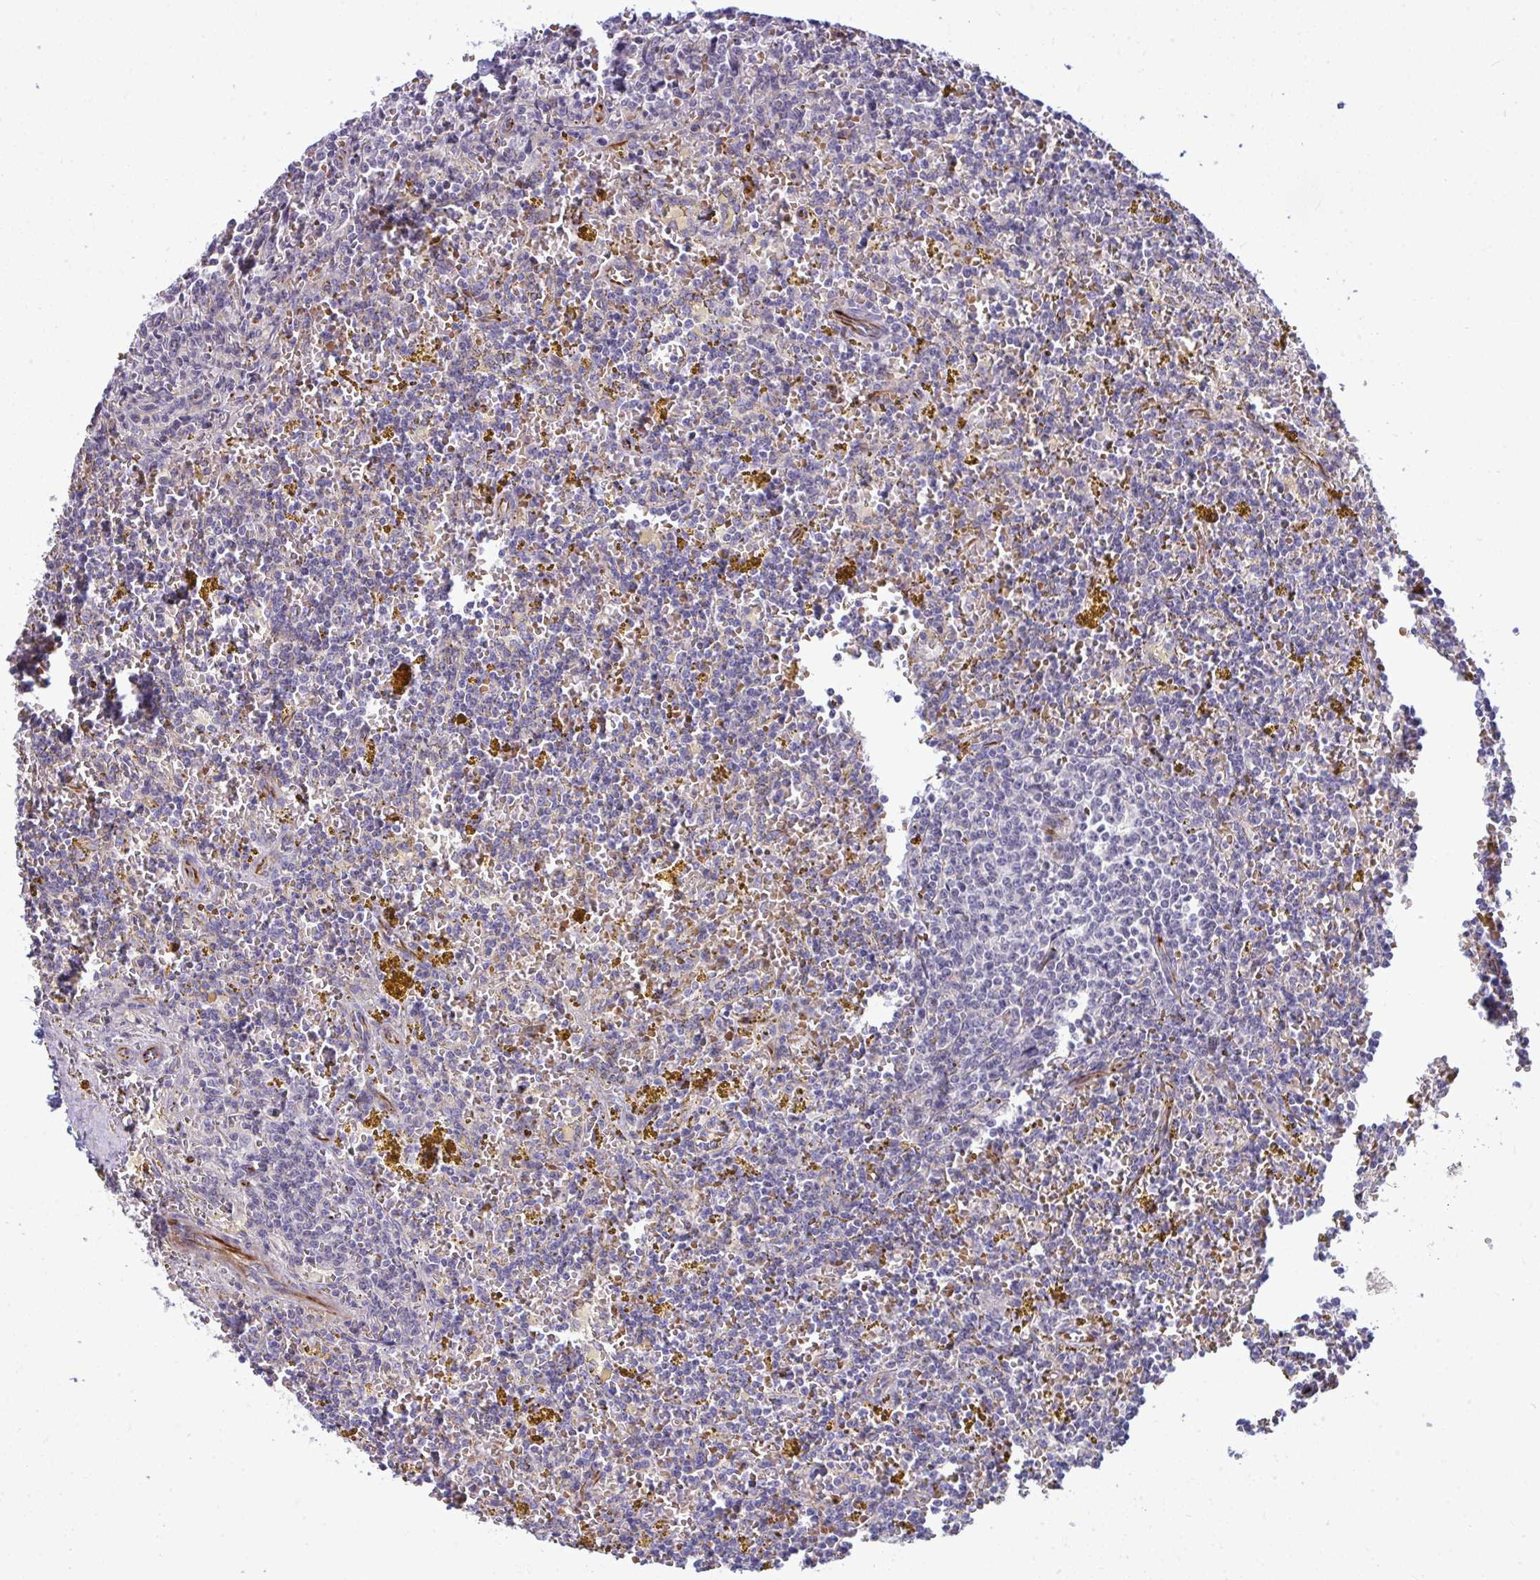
{"staining": {"intensity": "negative", "quantity": "none", "location": "none"}, "tissue": "lymphoma", "cell_type": "Tumor cells", "image_type": "cancer", "snomed": [{"axis": "morphology", "description": "Malignant lymphoma, non-Hodgkin's type, Low grade"}, {"axis": "topography", "description": "Spleen"}, {"axis": "topography", "description": "Lymph node"}], "caption": "High magnification brightfield microscopy of low-grade malignant lymphoma, non-Hodgkin's type stained with DAB (3,3'-diaminobenzidine) (brown) and counterstained with hematoxylin (blue): tumor cells show no significant staining.", "gene": "SLC14A1", "patient": {"sex": "female", "age": 66}}